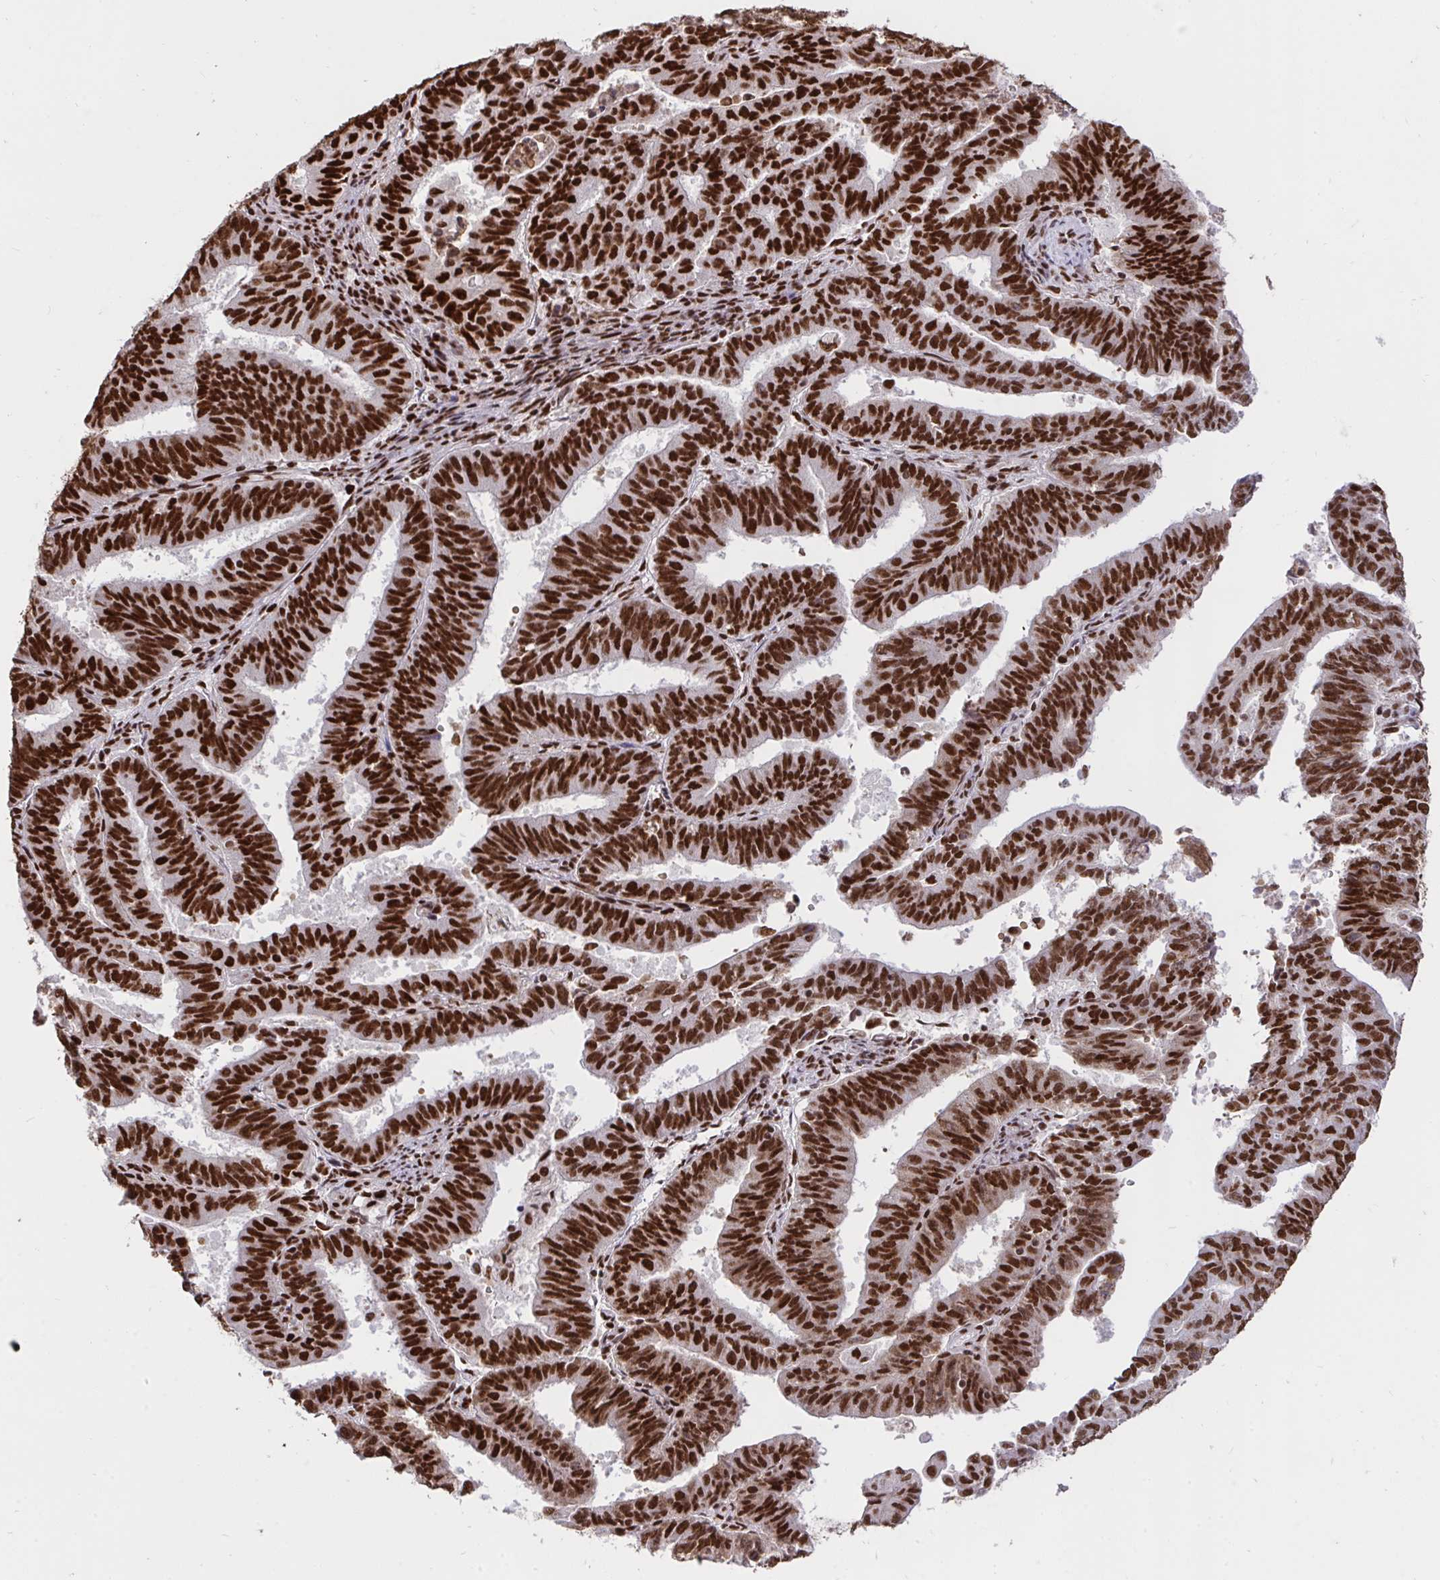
{"staining": {"intensity": "strong", "quantity": ">75%", "location": "nuclear"}, "tissue": "endometrial cancer", "cell_type": "Tumor cells", "image_type": "cancer", "snomed": [{"axis": "morphology", "description": "Adenocarcinoma, NOS"}, {"axis": "topography", "description": "Endometrium"}], "caption": "This micrograph demonstrates immunohistochemistry (IHC) staining of adenocarcinoma (endometrial), with high strong nuclear expression in approximately >75% of tumor cells.", "gene": "HNRNPL", "patient": {"sex": "female", "age": 82}}